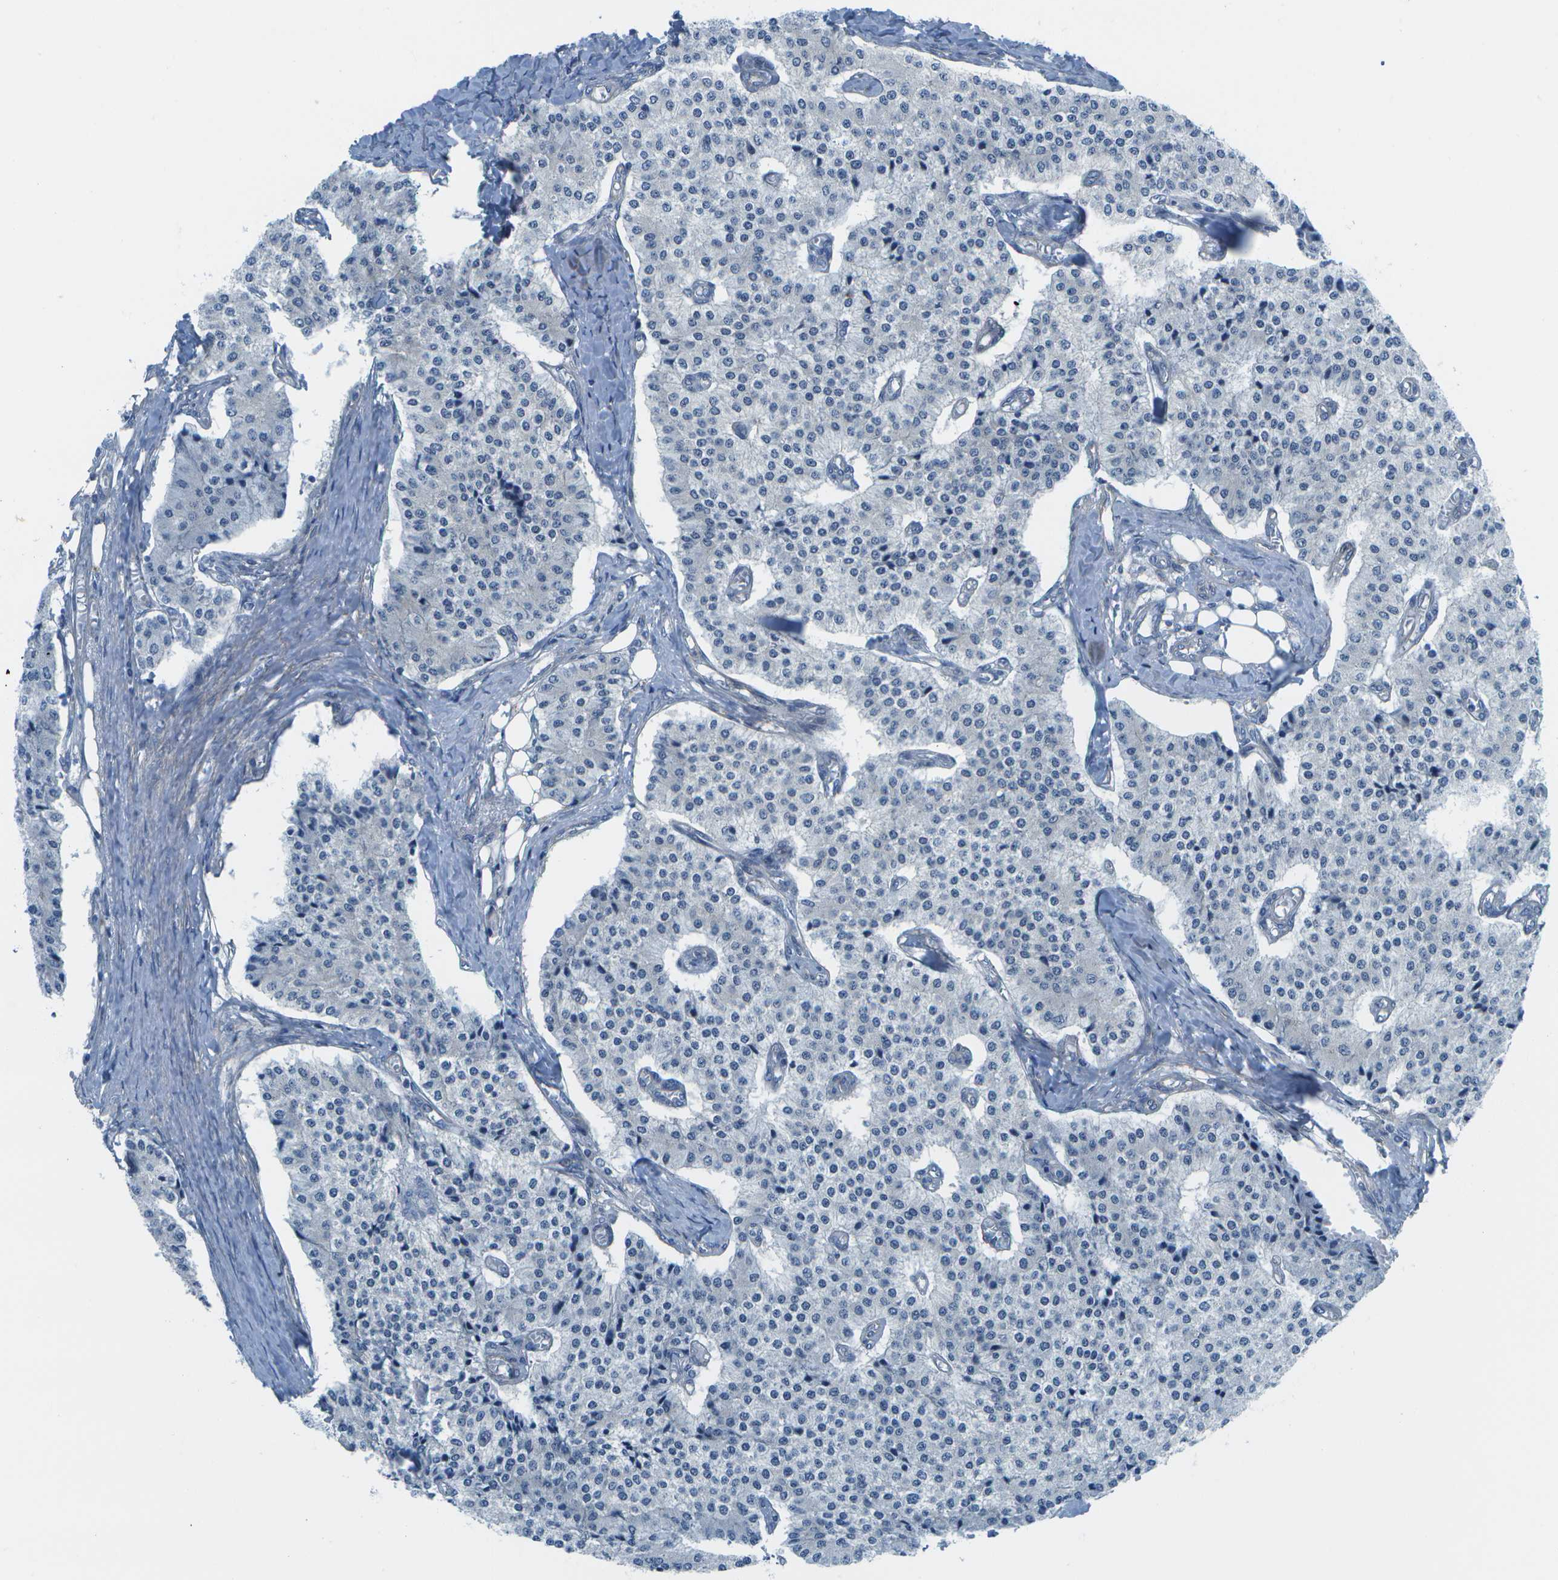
{"staining": {"intensity": "negative", "quantity": "none", "location": "none"}, "tissue": "carcinoid", "cell_type": "Tumor cells", "image_type": "cancer", "snomed": [{"axis": "morphology", "description": "Carcinoid, malignant, NOS"}, {"axis": "topography", "description": "Colon"}], "caption": "This is an immunohistochemistry (IHC) micrograph of human carcinoid. There is no expression in tumor cells.", "gene": "SORBS3", "patient": {"sex": "female", "age": 52}}